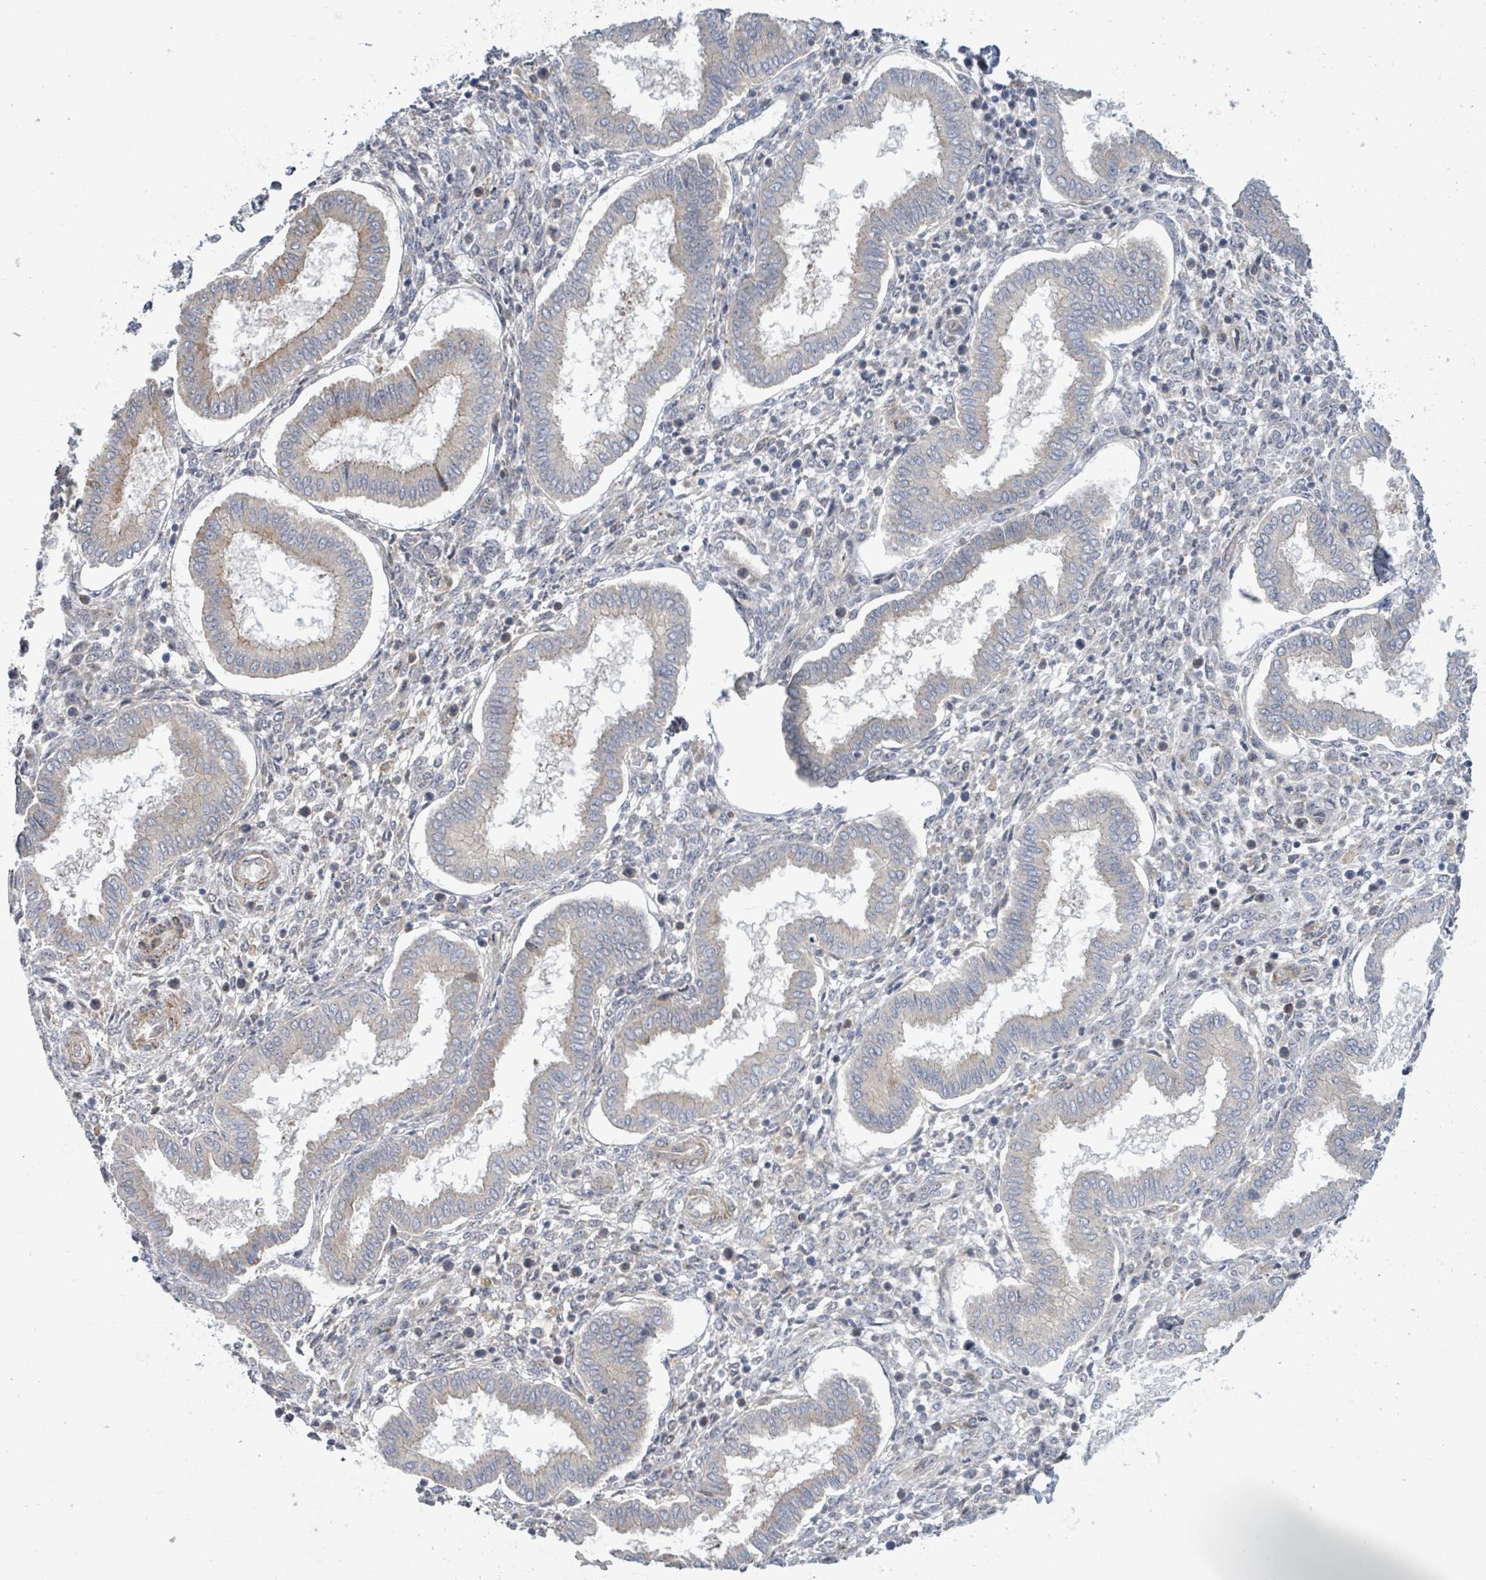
{"staining": {"intensity": "negative", "quantity": "none", "location": "none"}, "tissue": "endometrium", "cell_type": "Cells in endometrial stroma", "image_type": "normal", "snomed": [{"axis": "morphology", "description": "Normal tissue, NOS"}, {"axis": "topography", "description": "Endometrium"}], "caption": "IHC photomicrograph of unremarkable endometrium stained for a protein (brown), which exhibits no positivity in cells in endometrial stroma.", "gene": "SLIT3", "patient": {"sex": "female", "age": 24}}